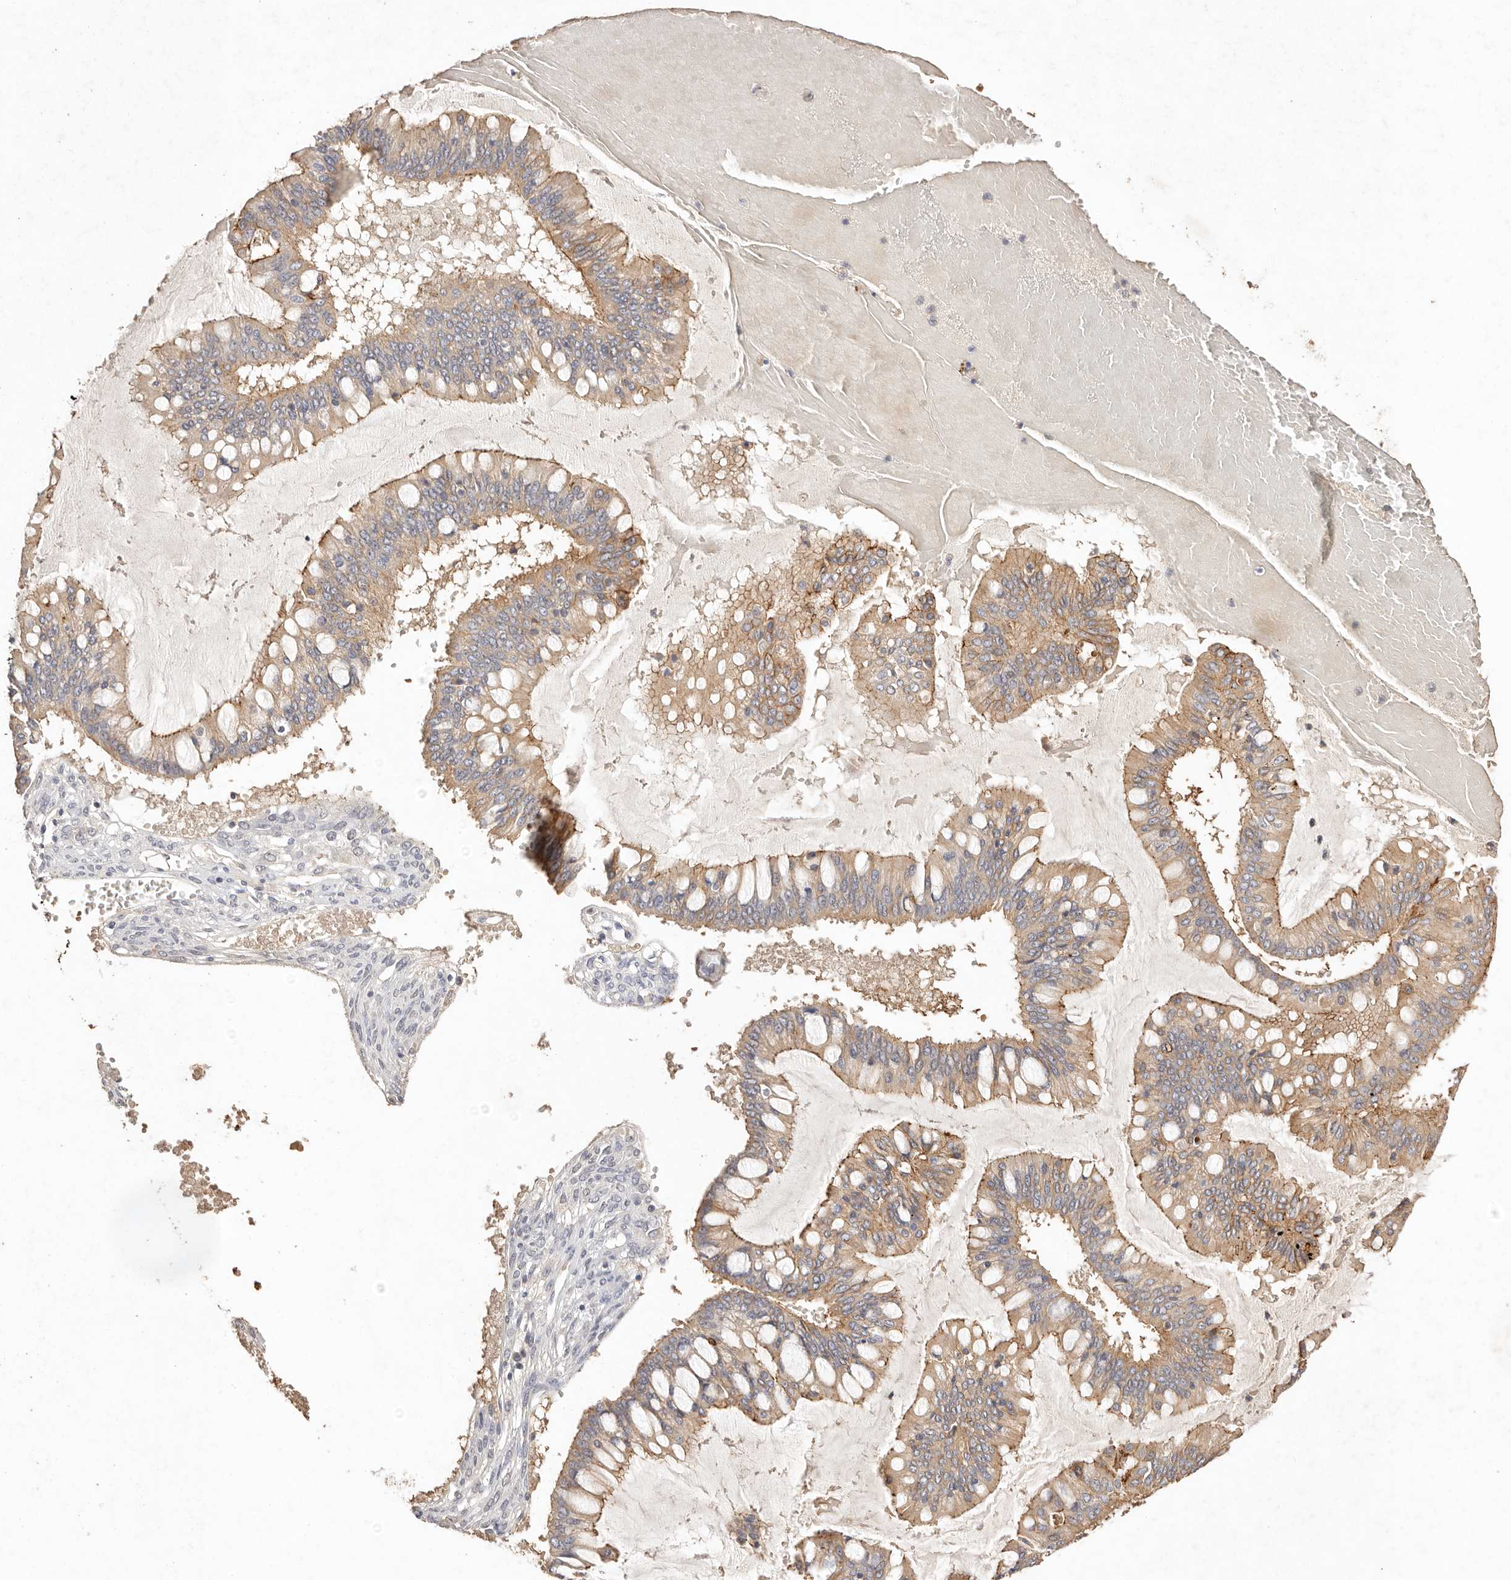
{"staining": {"intensity": "moderate", "quantity": "25%-75%", "location": "cytoplasmic/membranous"}, "tissue": "ovarian cancer", "cell_type": "Tumor cells", "image_type": "cancer", "snomed": [{"axis": "morphology", "description": "Cystadenocarcinoma, mucinous, NOS"}, {"axis": "topography", "description": "Ovary"}], "caption": "A photomicrograph showing moderate cytoplasmic/membranous positivity in about 25%-75% of tumor cells in ovarian mucinous cystadenocarcinoma, as visualized by brown immunohistochemical staining.", "gene": "CXADR", "patient": {"sex": "female", "age": 73}}